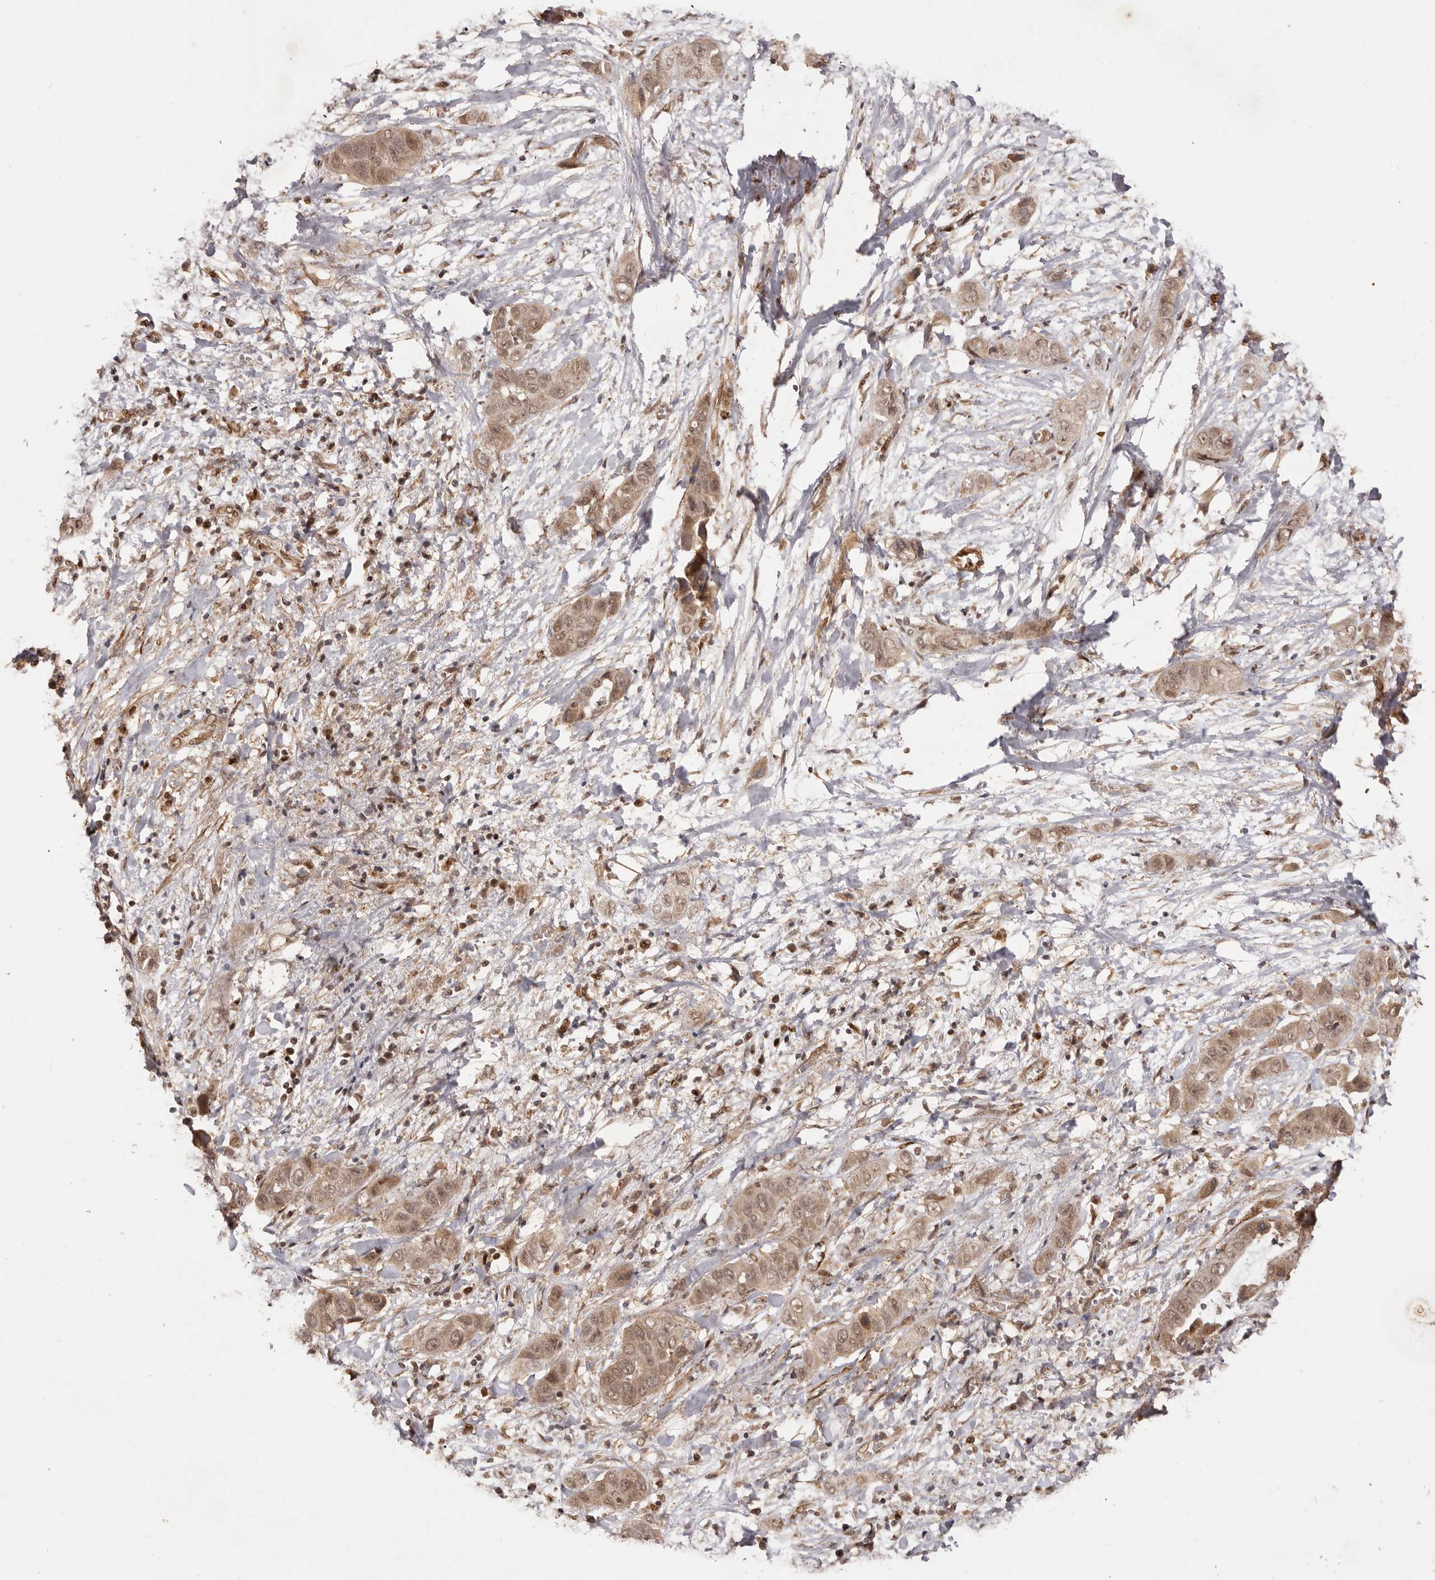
{"staining": {"intensity": "moderate", "quantity": ">75%", "location": "cytoplasmic/membranous,nuclear"}, "tissue": "liver cancer", "cell_type": "Tumor cells", "image_type": "cancer", "snomed": [{"axis": "morphology", "description": "Cholangiocarcinoma"}, {"axis": "topography", "description": "Liver"}], "caption": "Immunohistochemistry (IHC) micrograph of neoplastic tissue: human liver cancer stained using IHC displays medium levels of moderate protein expression localized specifically in the cytoplasmic/membranous and nuclear of tumor cells, appearing as a cytoplasmic/membranous and nuclear brown color.", "gene": "UBR2", "patient": {"sex": "female", "age": 52}}